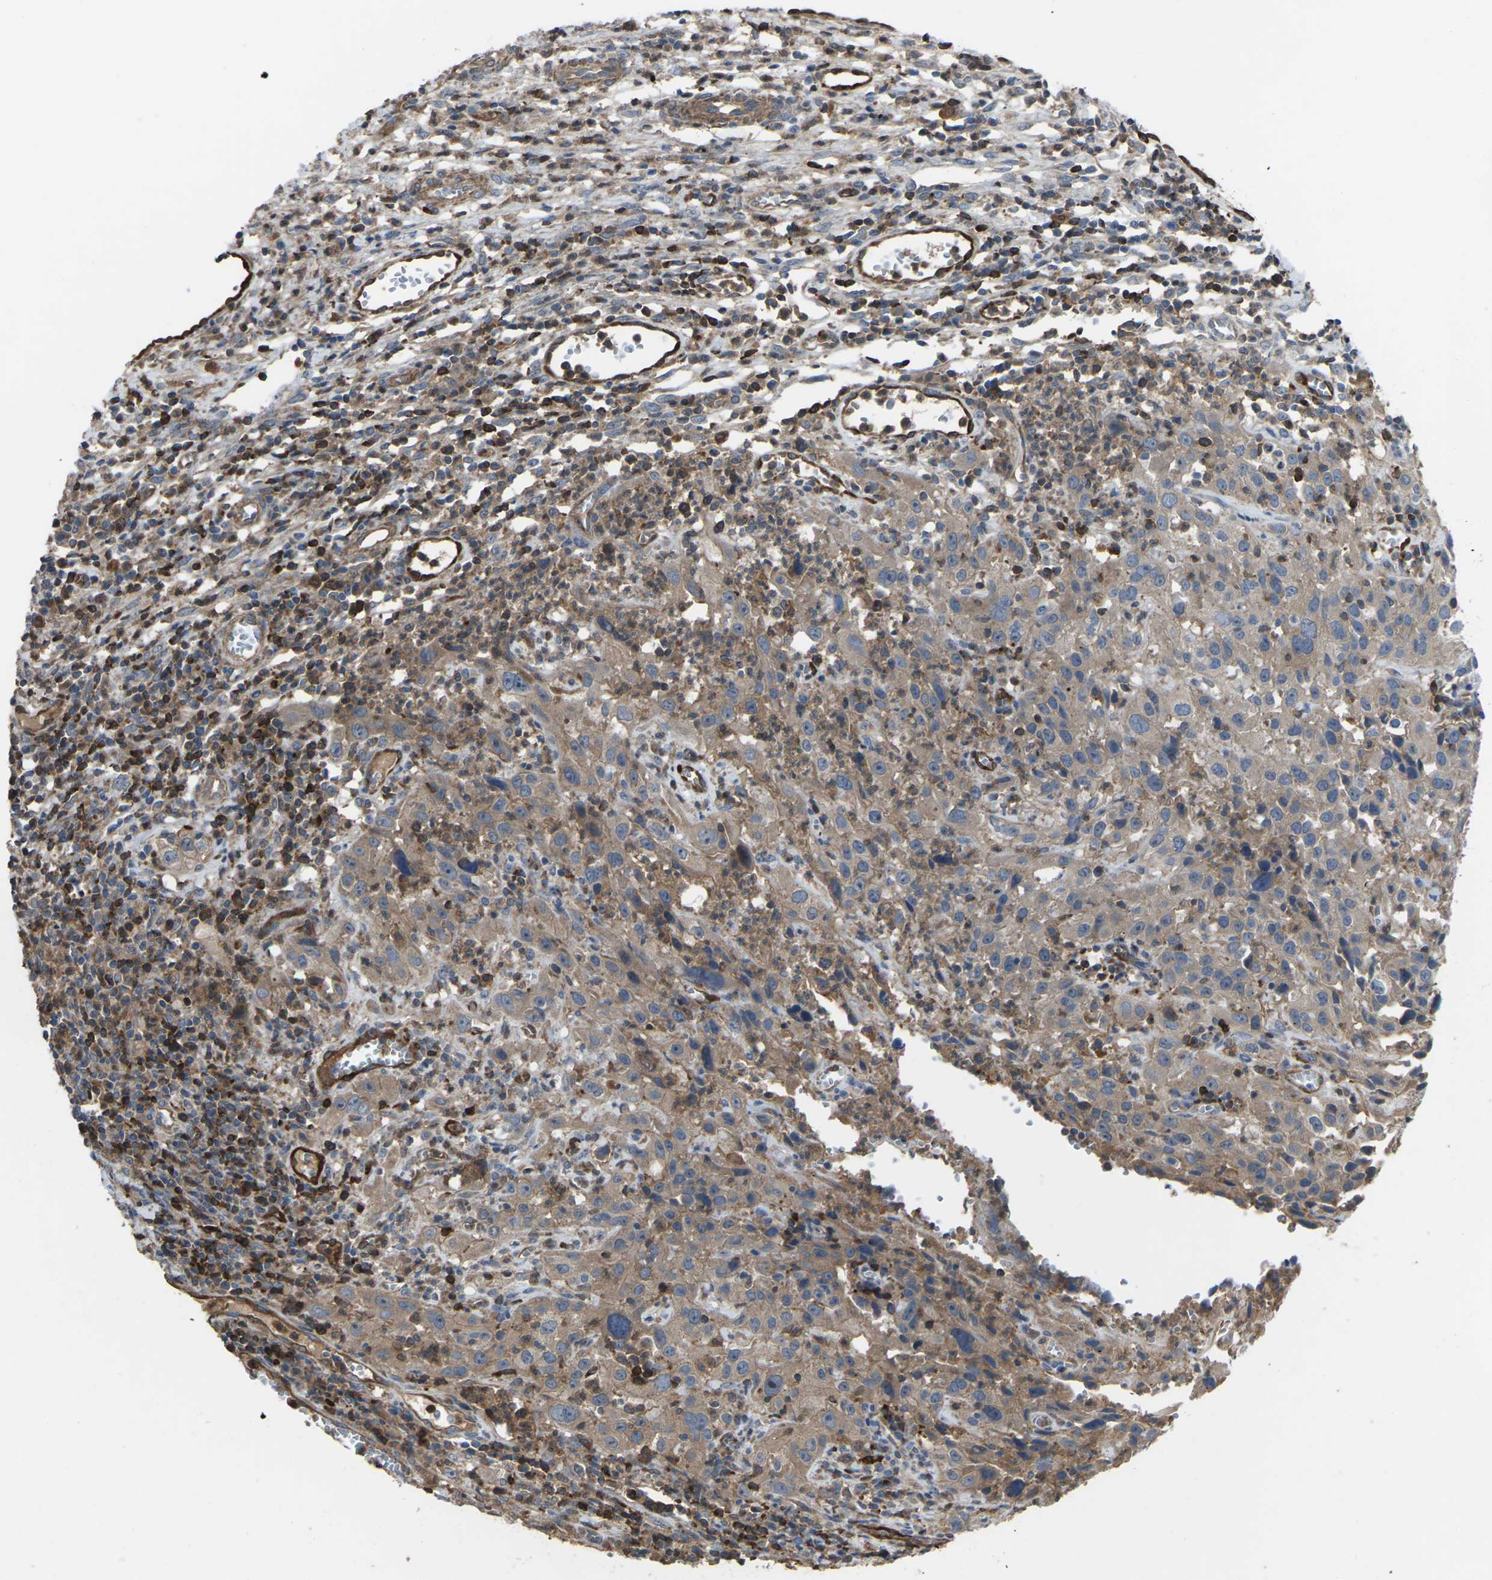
{"staining": {"intensity": "weak", "quantity": ">75%", "location": "cytoplasmic/membranous"}, "tissue": "cervical cancer", "cell_type": "Tumor cells", "image_type": "cancer", "snomed": [{"axis": "morphology", "description": "Squamous cell carcinoma, NOS"}, {"axis": "topography", "description": "Cervix"}], "caption": "The micrograph exhibits immunohistochemical staining of squamous cell carcinoma (cervical). There is weak cytoplasmic/membranous expression is present in approximately >75% of tumor cells.", "gene": "TIAM1", "patient": {"sex": "female", "age": 32}}